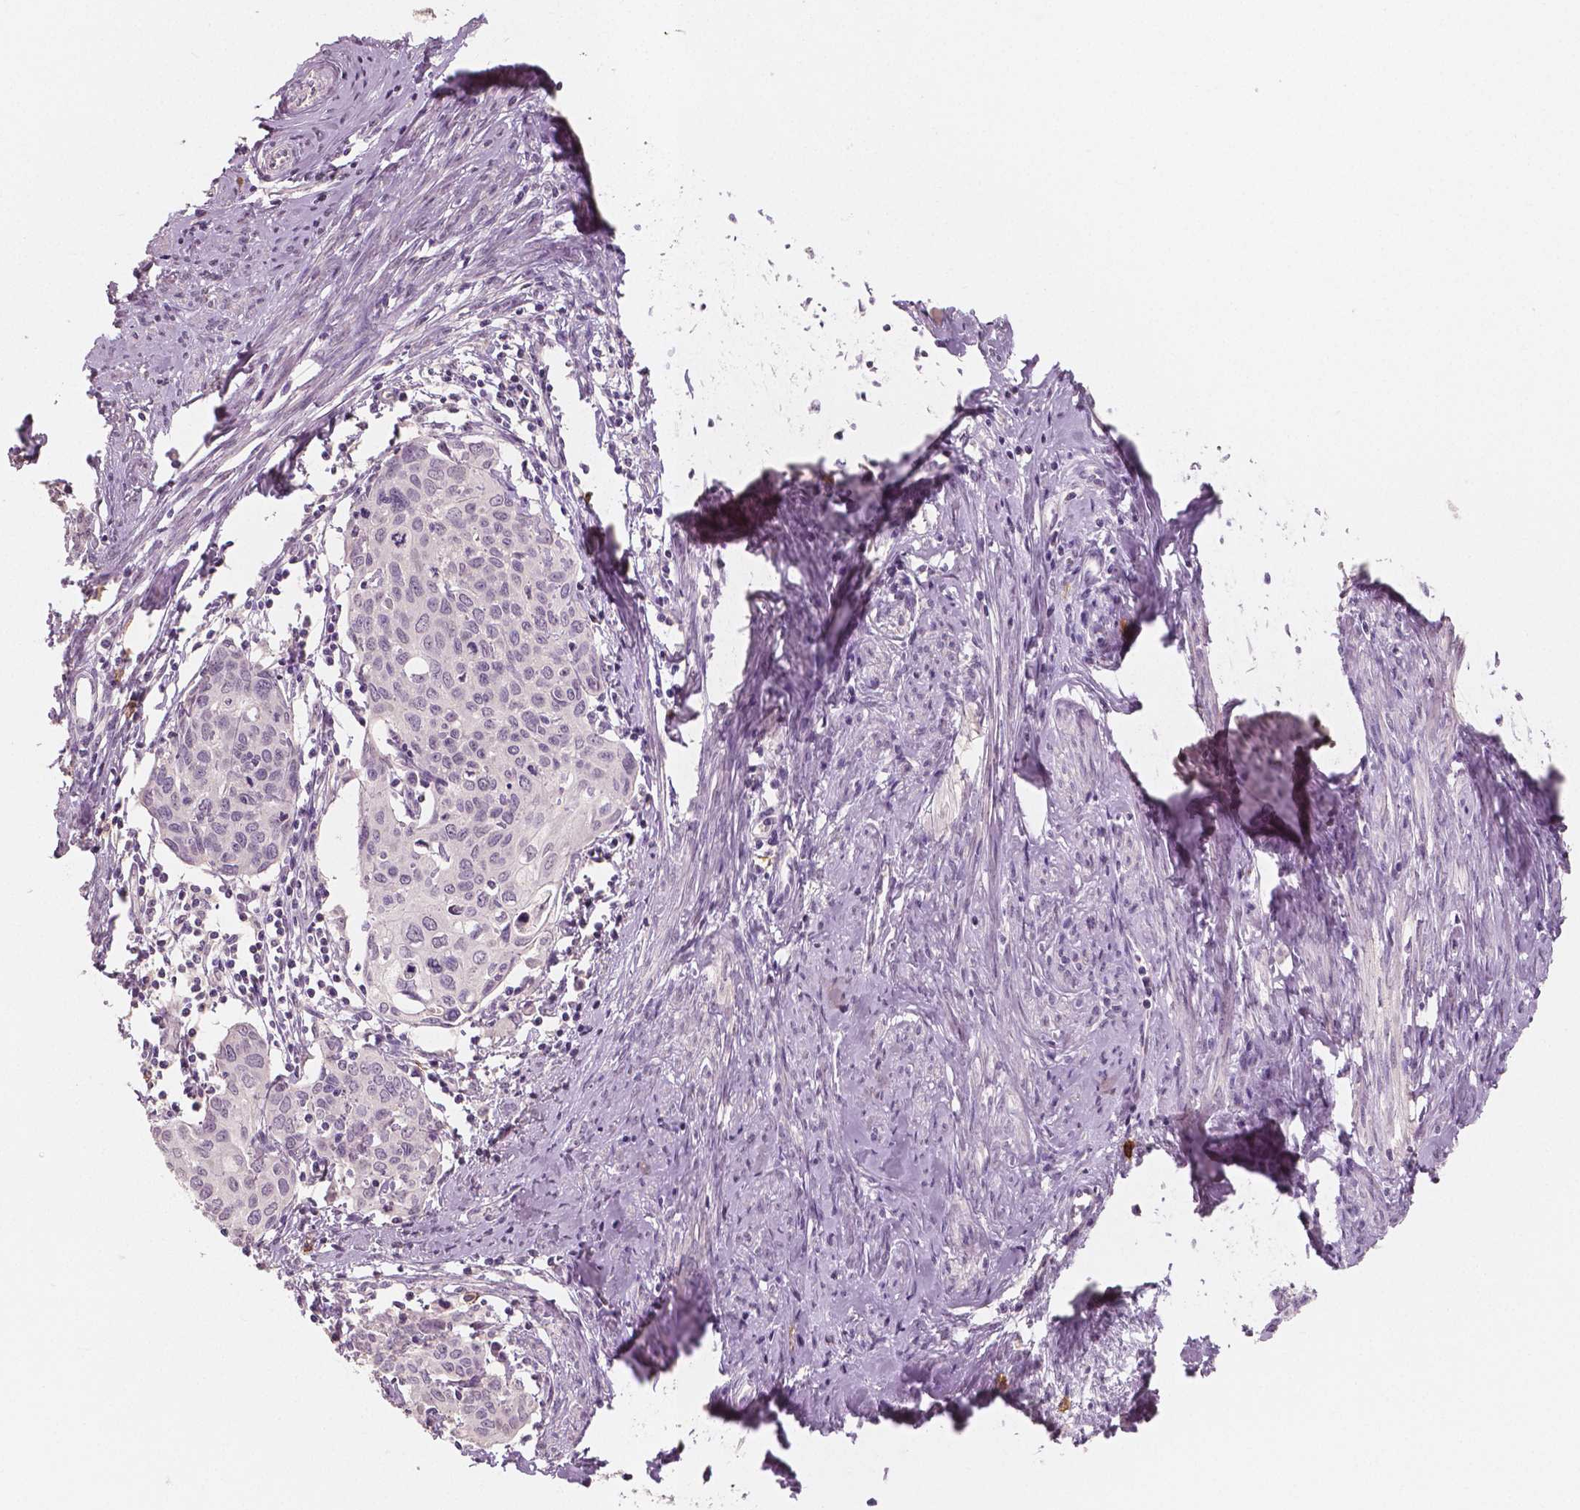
{"staining": {"intensity": "negative", "quantity": "none", "location": "none"}, "tissue": "cervical cancer", "cell_type": "Tumor cells", "image_type": "cancer", "snomed": [{"axis": "morphology", "description": "Squamous cell carcinoma, NOS"}, {"axis": "topography", "description": "Cervix"}], "caption": "Tumor cells are negative for protein expression in human cervical cancer.", "gene": "KIT", "patient": {"sex": "female", "age": 62}}